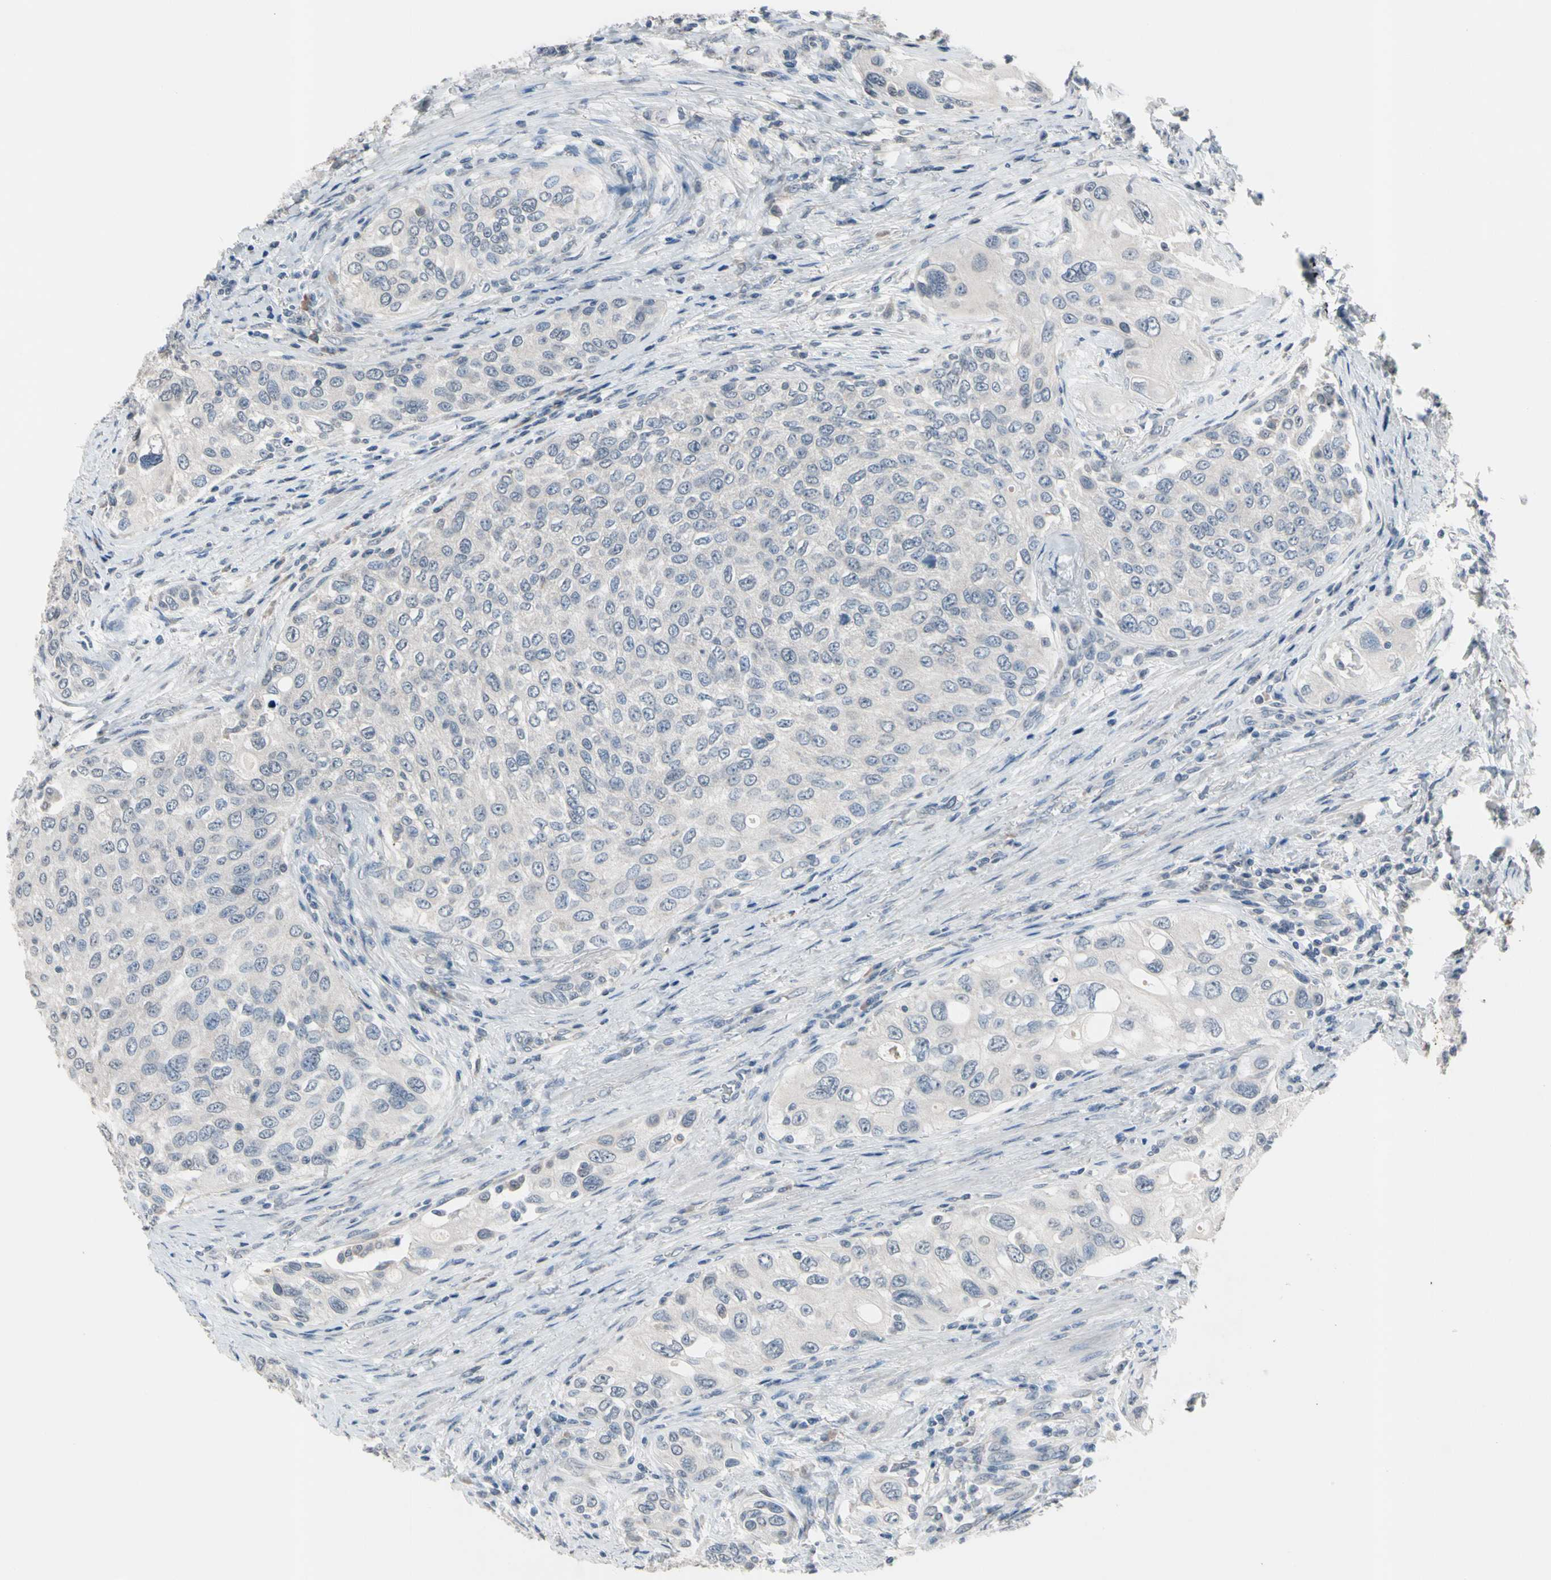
{"staining": {"intensity": "negative", "quantity": "none", "location": "none"}, "tissue": "urothelial cancer", "cell_type": "Tumor cells", "image_type": "cancer", "snomed": [{"axis": "morphology", "description": "Urothelial carcinoma, High grade"}, {"axis": "topography", "description": "Urinary bladder"}], "caption": "IHC of high-grade urothelial carcinoma reveals no staining in tumor cells.", "gene": "SV2A", "patient": {"sex": "female", "age": 56}}